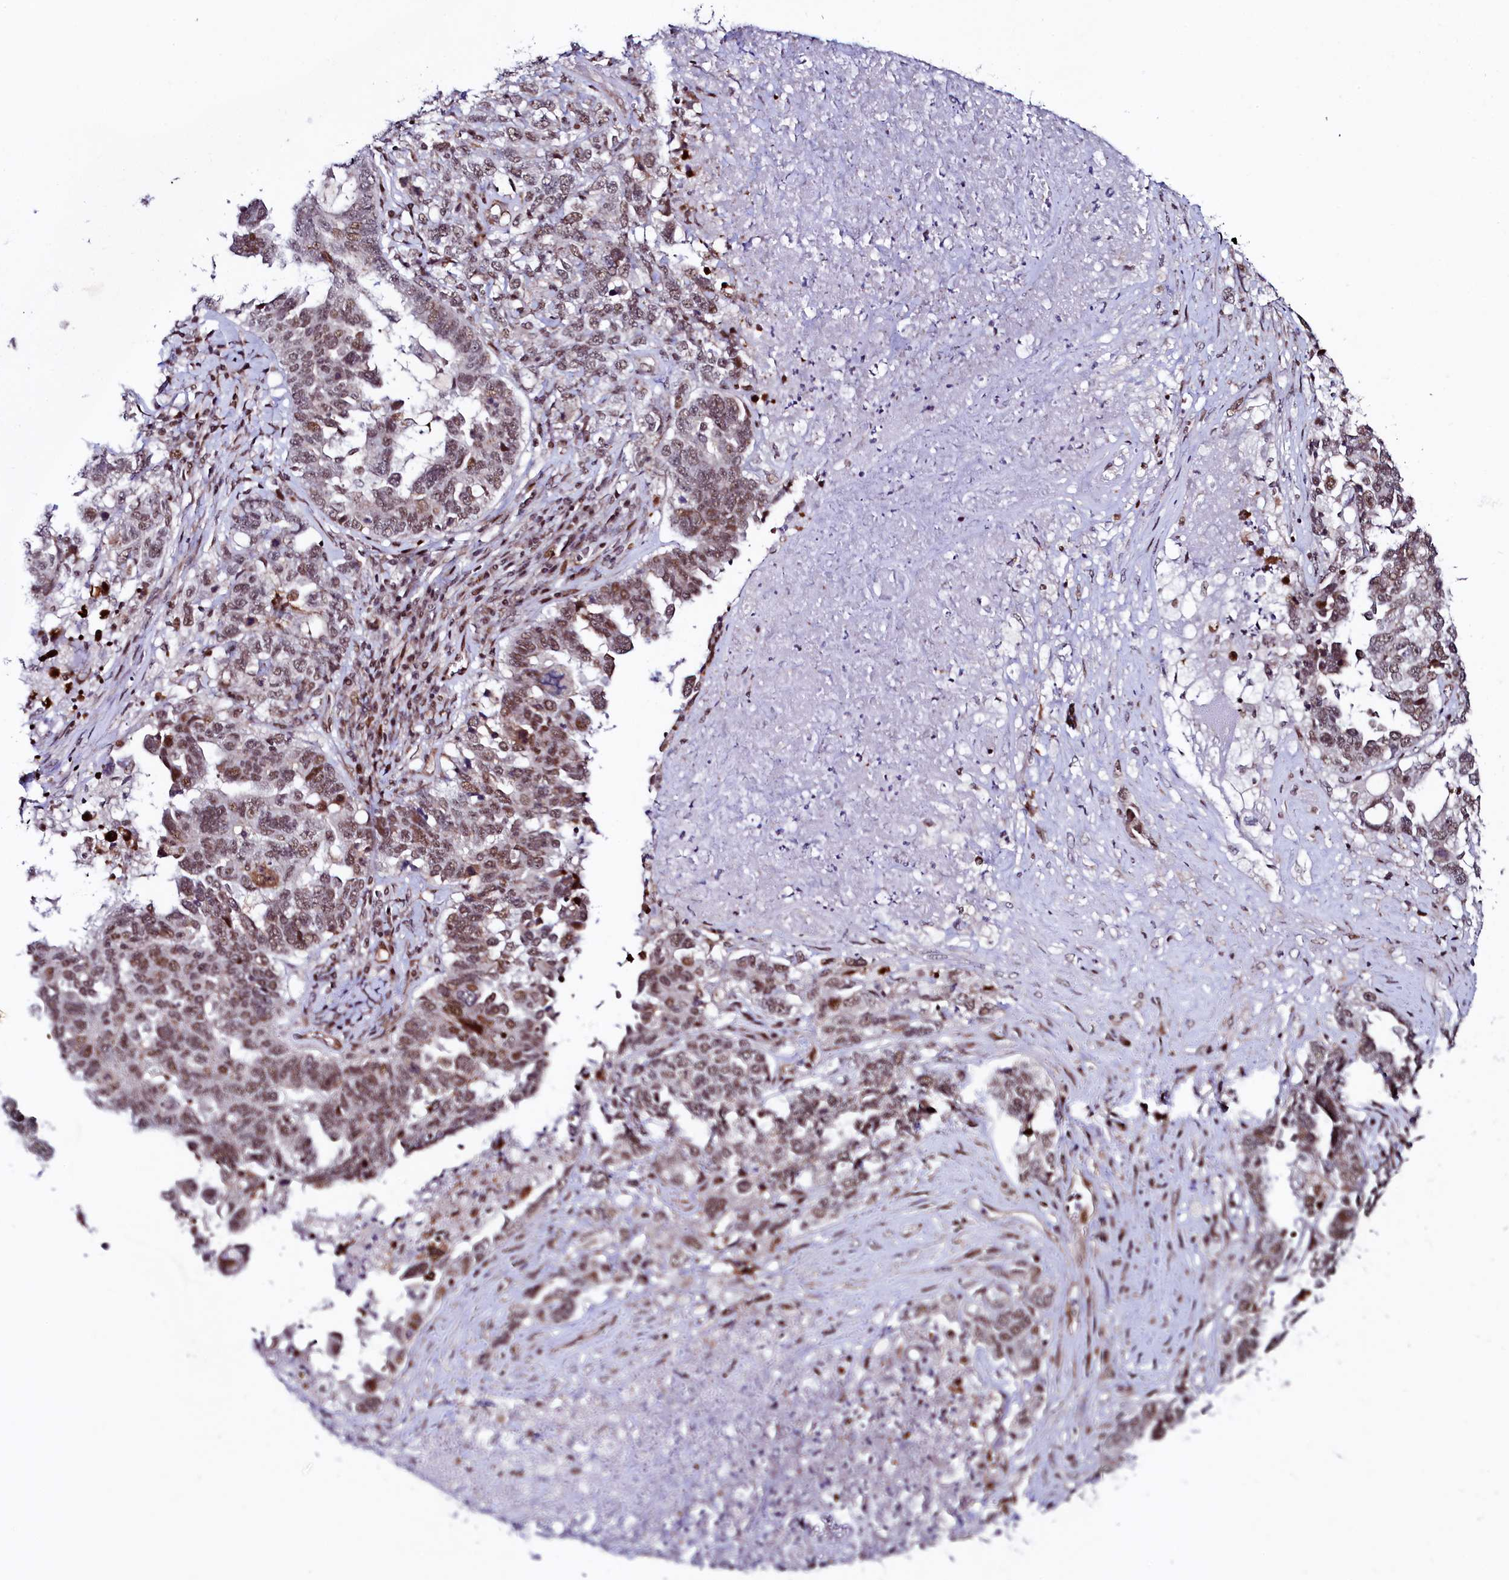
{"staining": {"intensity": "moderate", "quantity": ">75%", "location": "nuclear"}, "tissue": "ovarian cancer", "cell_type": "Tumor cells", "image_type": "cancer", "snomed": [{"axis": "morphology", "description": "Carcinoma, endometroid"}, {"axis": "topography", "description": "Ovary"}], "caption": "Tumor cells exhibit medium levels of moderate nuclear staining in about >75% of cells in ovarian cancer.", "gene": "LEO1", "patient": {"sex": "female", "age": 62}}